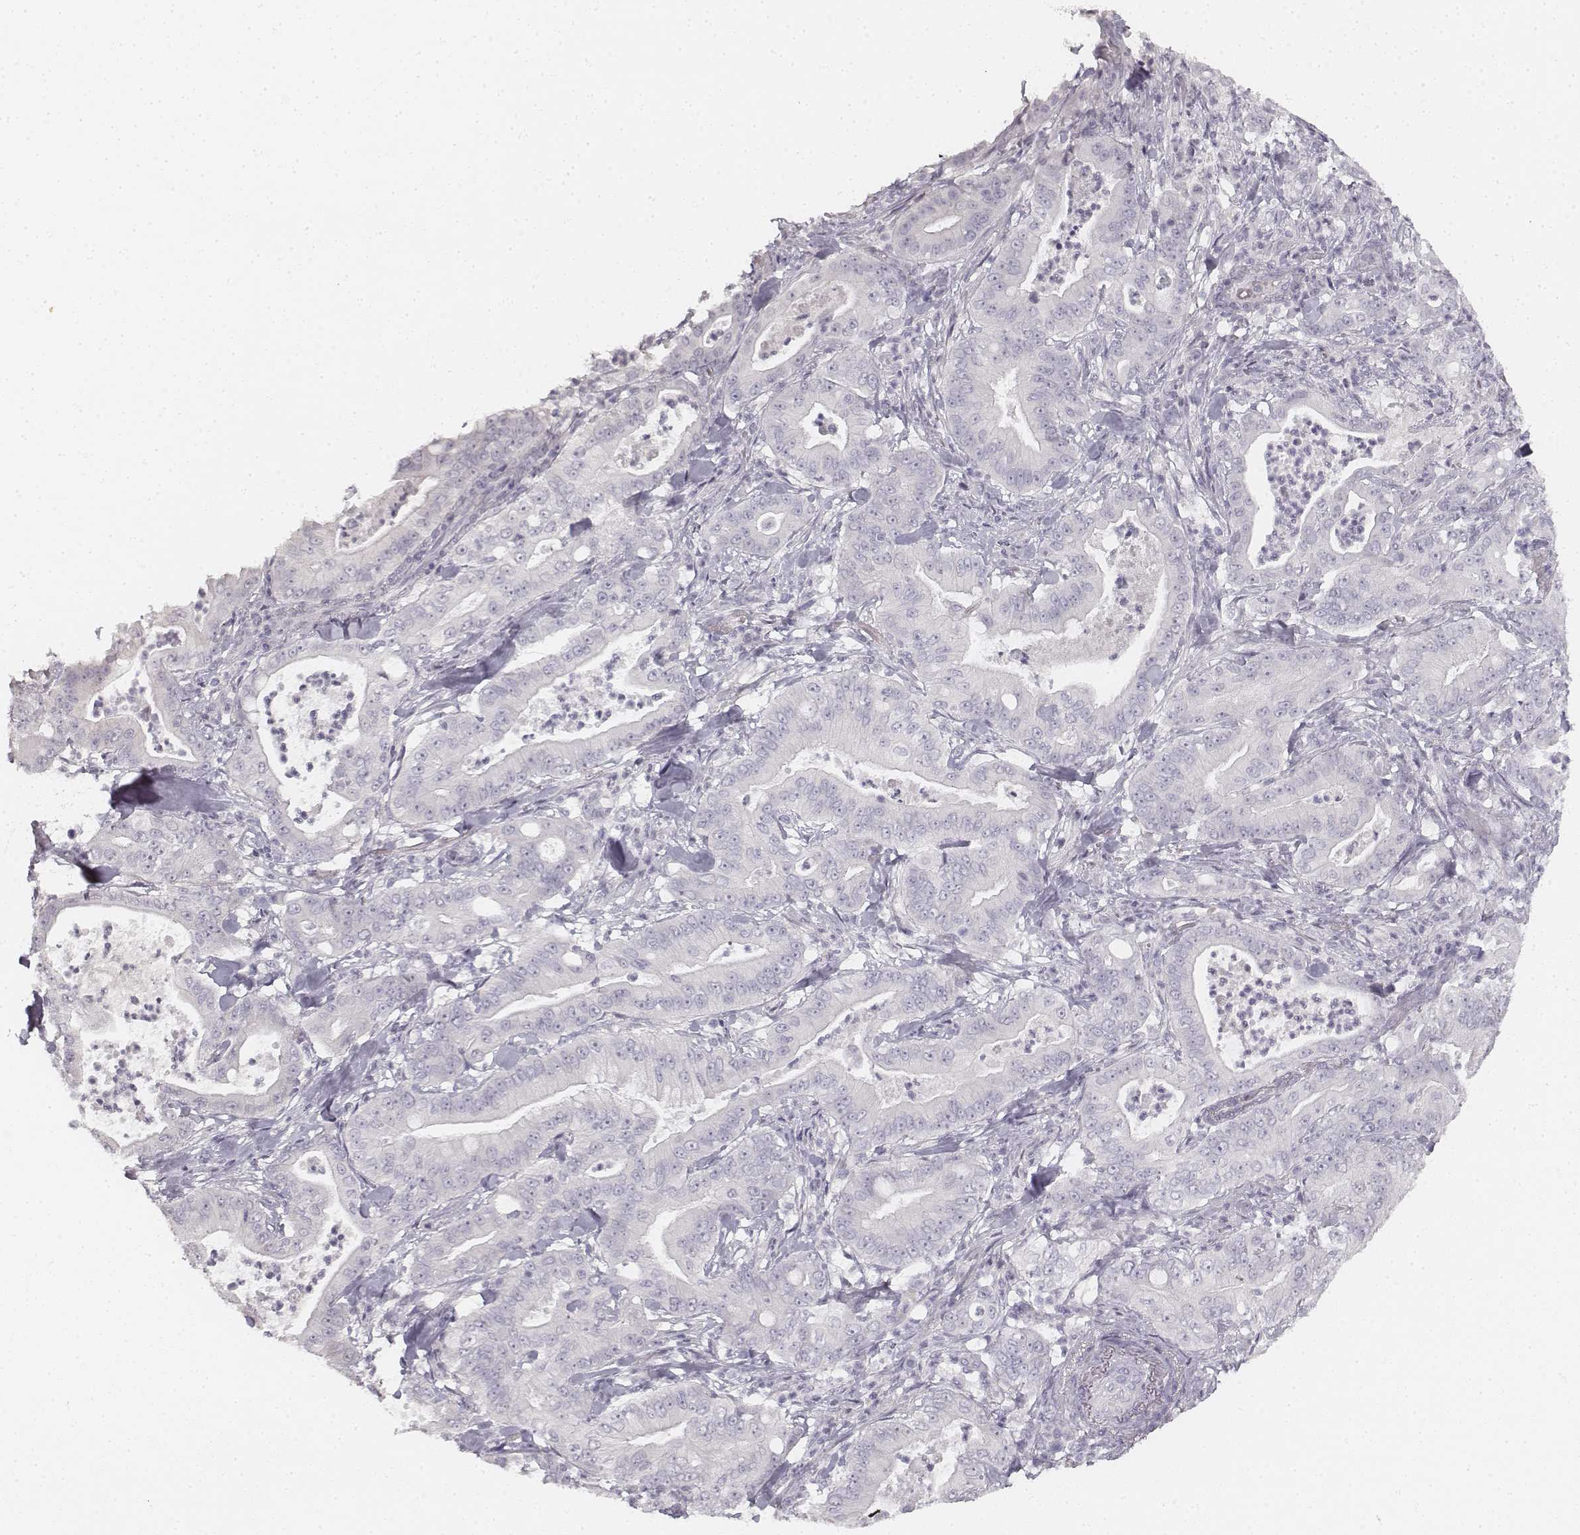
{"staining": {"intensity": "negative", "quantity": "none", "location": "none"}, "tissue": "pancreatic cancer", "cell_type": "Tumor cells", "image_type": "cancer", "snomed": [{"axis": "morphology", "description": "Adenocarcinoma, NOS"}, {"axis": "topography", "description": "Pancreas"}], "caption": "Immunohistochemistry (IHC) histopathology image of pancreatic cancer (adenocarcinoma) stained for a protein (brown), which reveals no positivity in tumor cells.", "gene": "DSG4", "patient": {"sex": "male", "age": 71}}